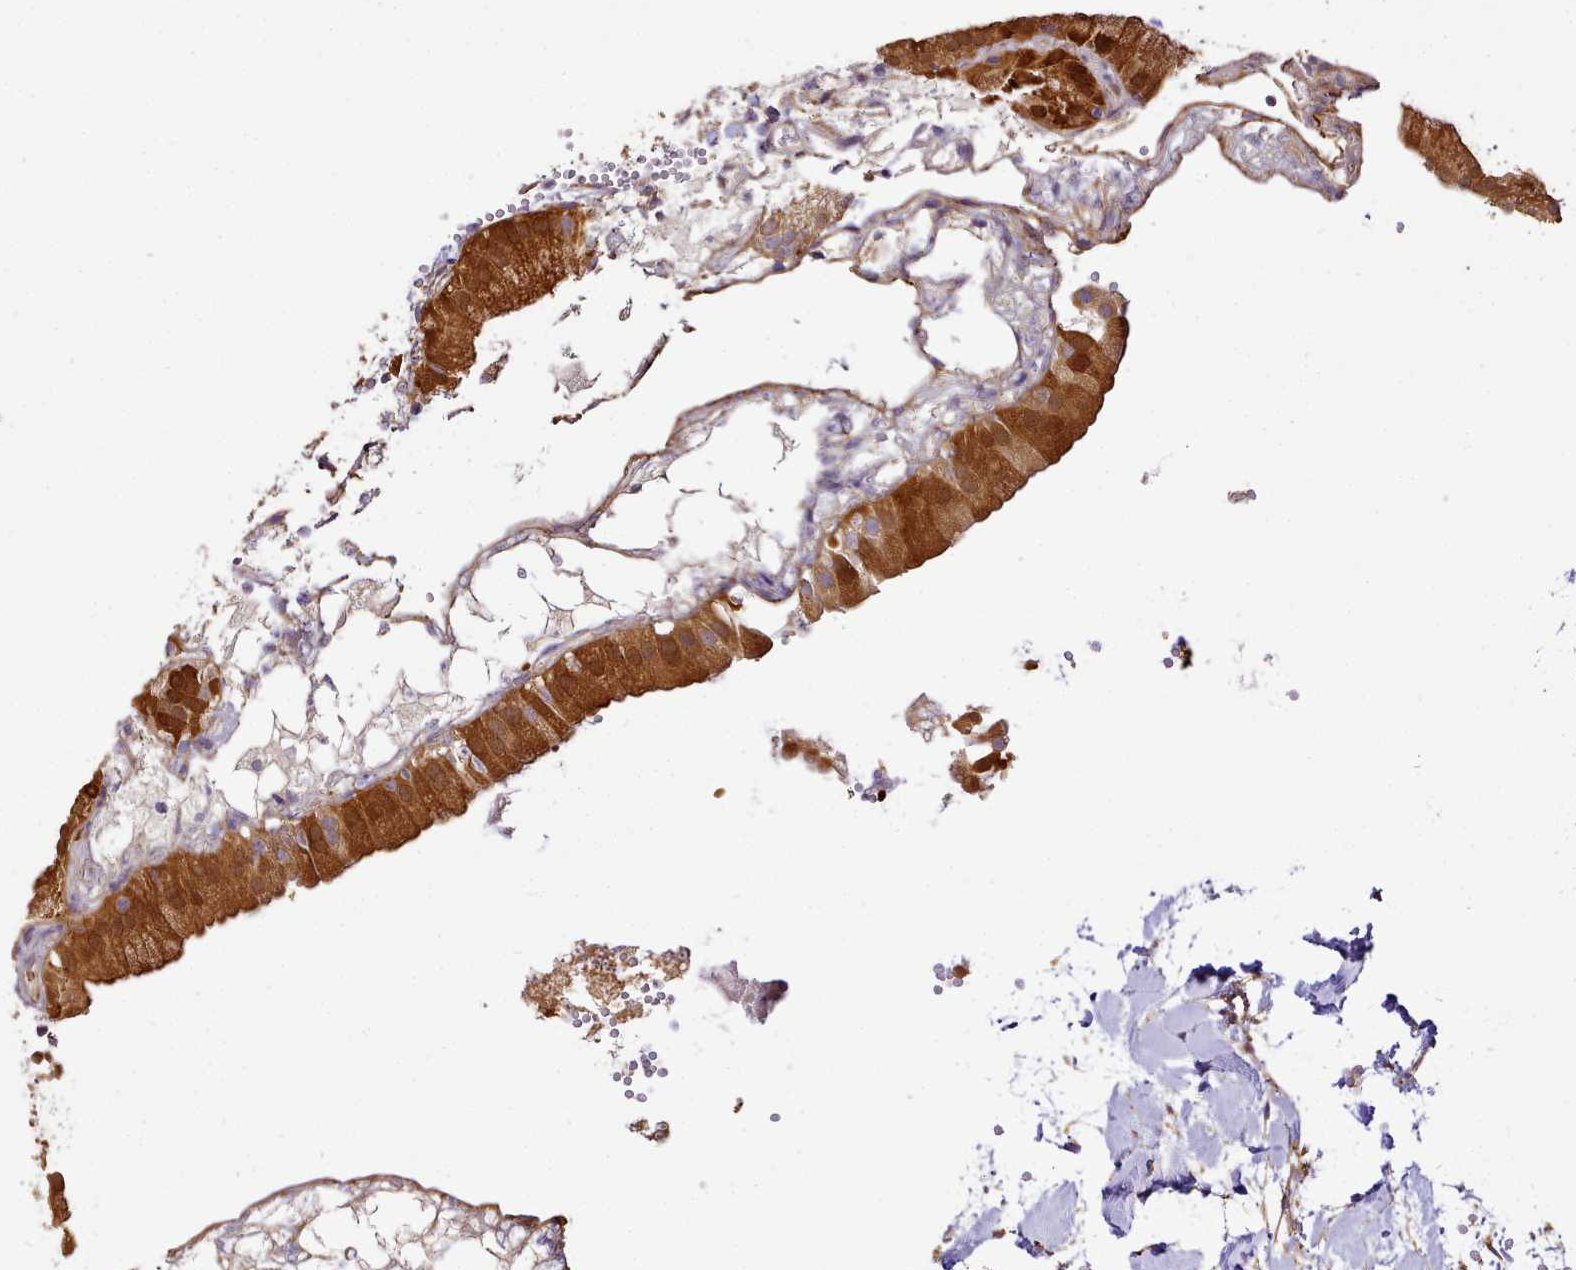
{"staining": {"intensity": "strong", "quantity": ">75%", "location": "cytoplasmic/membranous"}, "tissue": "gallbladder", "cell_type": "Glandular cells", "image_type": "normal", "snomed": [{"axis": "morphology", "description": "Normal tissue, NOS"}, {"axis": "topography", "description": "Gallbladder"}], "caption": "Immunohistochemical staining of unremarkable gallbladder shows high levels of strong cytoplasmic/membranous positivity in approximately >75% of glandular cells.", "gene": "NBPF10", "patient": {"sex": "male", "age": 55}}